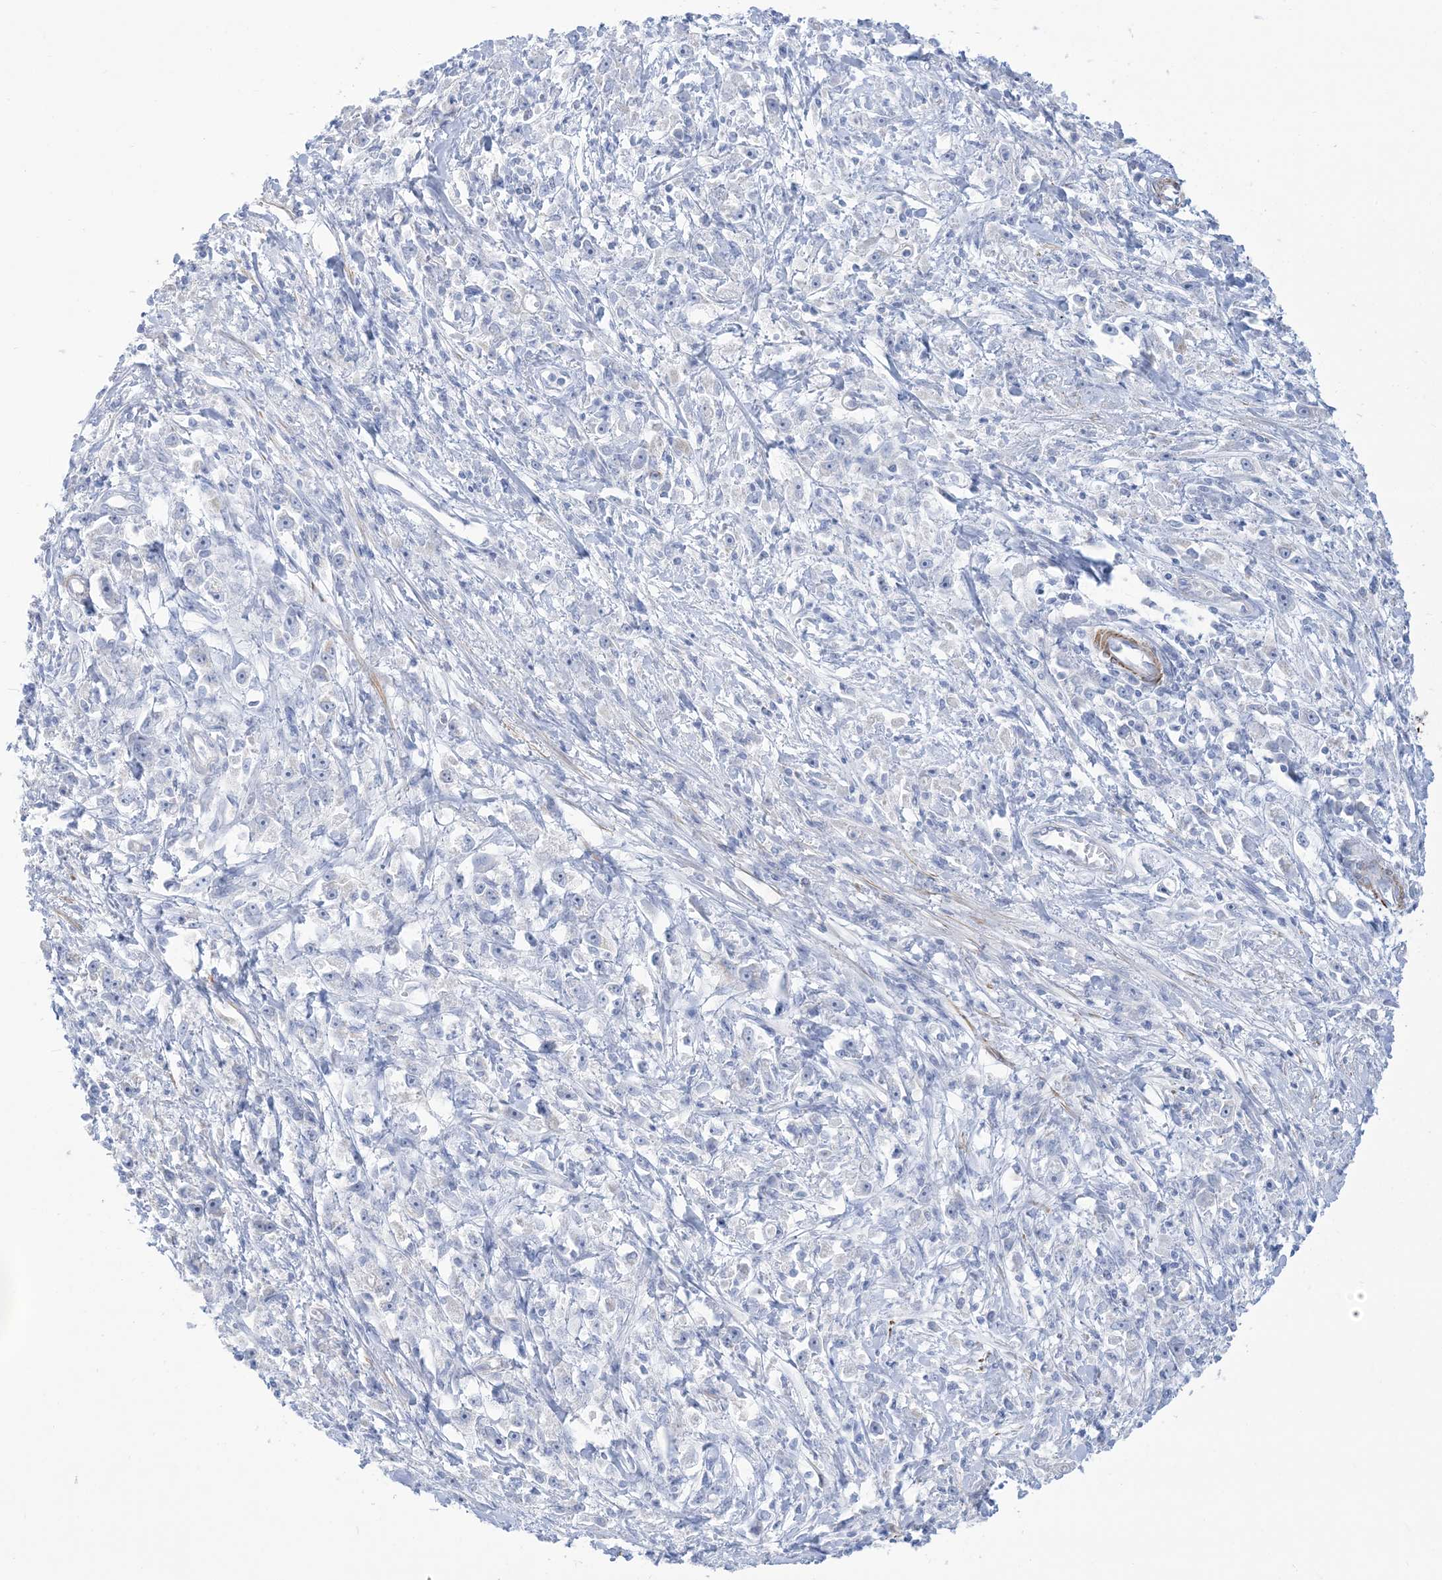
{"staining": {"intensity": "negative", "quantity": "none", "location": "none"}, "tissue": "stomach cancer", "cell_type": "Tumor cells", "image_type": "cancer", "snomed": [{"axis": "morphology", "description": "Adenocarcinoma, NOS"}, {"axis": "topography", "description": "Stomach"}], "caption": "High magnification brightfield microscopy of stomach adenocarcinoma stained with DAB (3,3'-diaminobenzidine) (brown) and counterstained with hematoxylin (blue): tumor cells show no significant positivity.", "gene": "MARS2", "patient": {"sex": "female", "age": 59}}